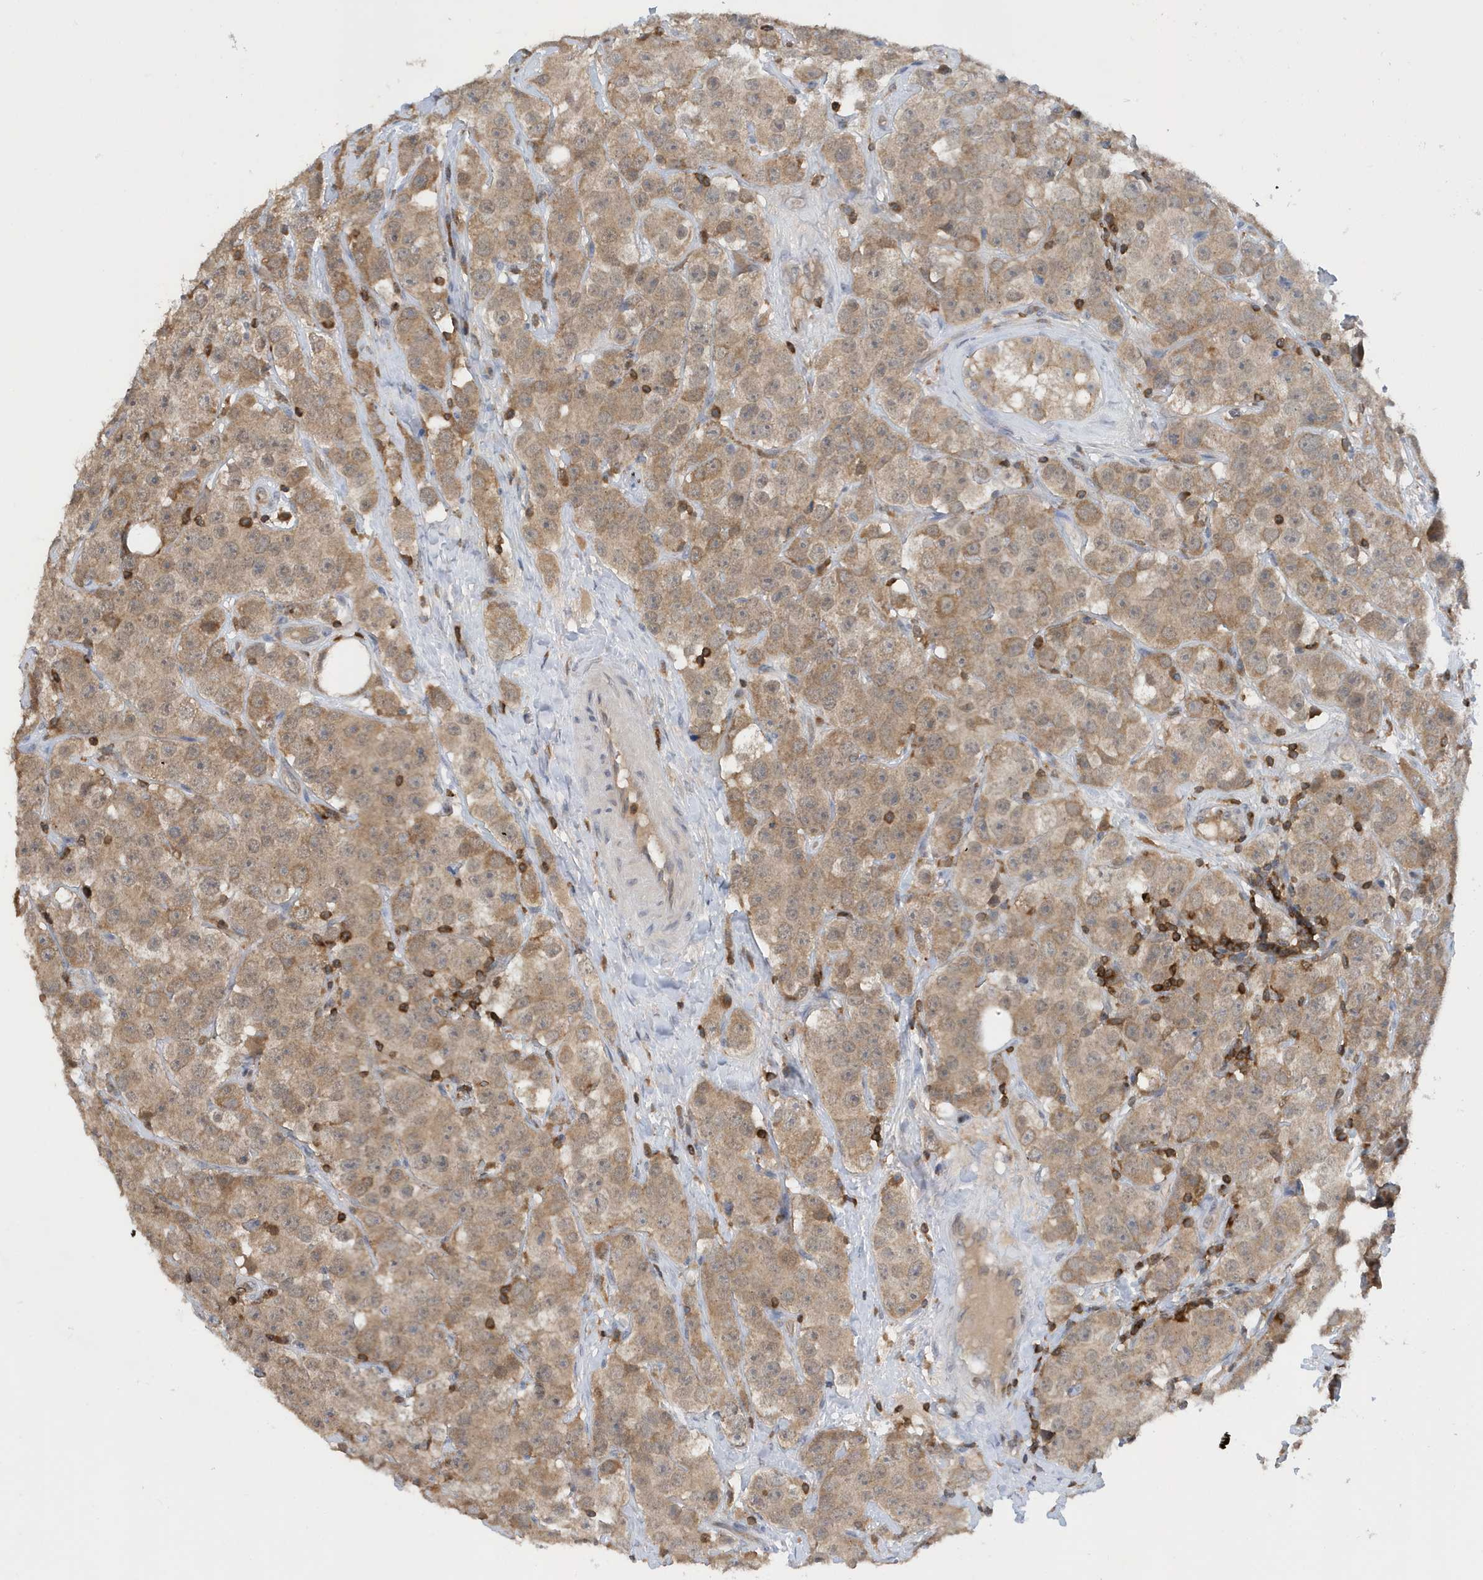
{"staining": {"intensity": "weak", "quantity": ">75%", "location": "cytoplasmic/membranous"}, "tissue": "testis cancer", "cell_type": "Tumor cells", "image_type": "cancer", "snomed": [{"axis": "morphology", "description": "Seminoma, NOS"}, {"axis": "topography", "description": "Testis"}], "caption": "Testis cancer (seminoma) was stained to show a protein in brown. There is low levels of weak cytoplasmic/membranous staining in approximately >75% of tumor cells. The staining was performed using DAB (3,3'-diaminobenzidine), with brown indicating positive protein expression. Nuclei are stained blue with hematoxylin.", "gene": "NSUN3", "patient": {"sex": "male", "age": 28}}